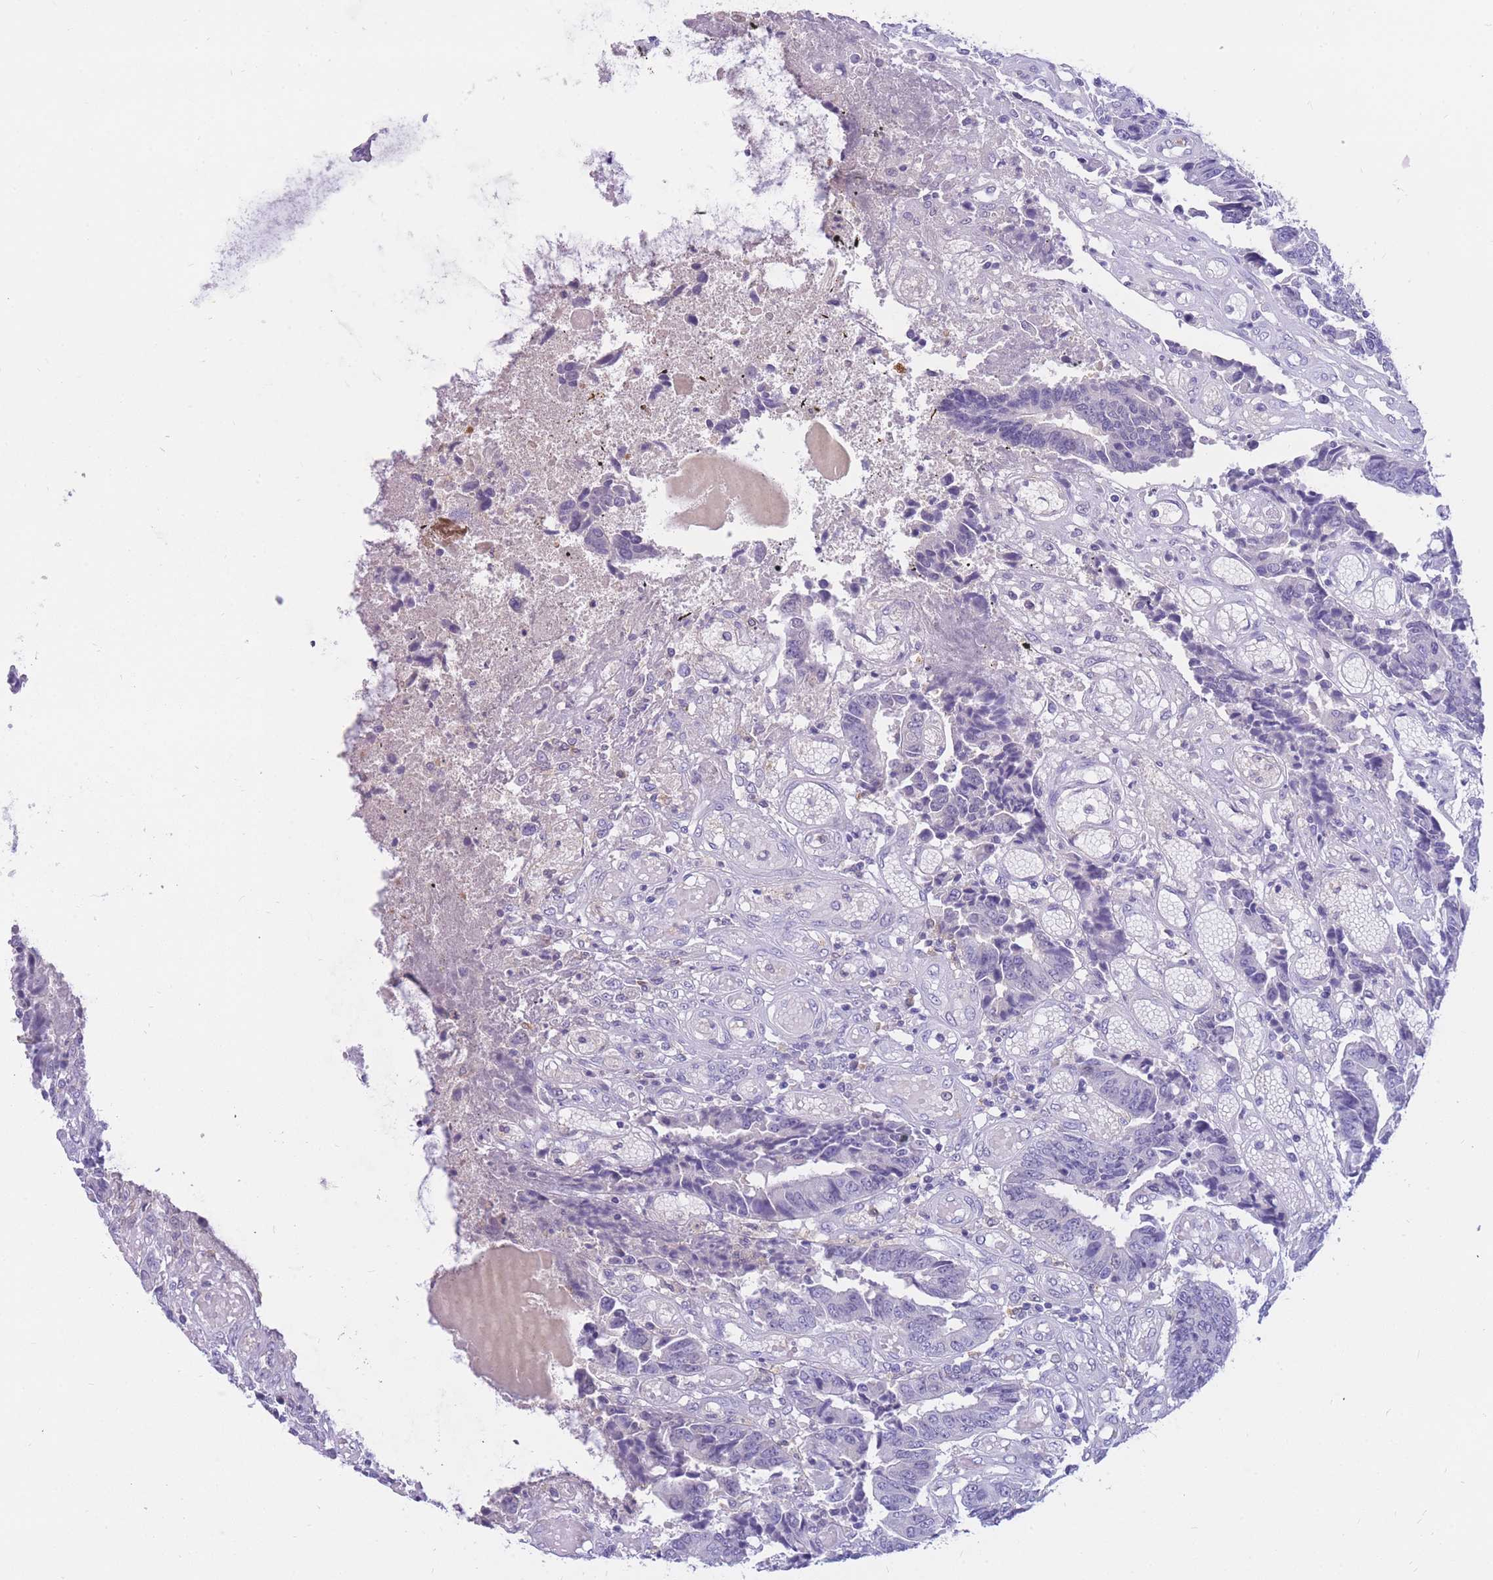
{"staining": {"intensity": "negative", "quantity": "none", "location": "none"}, "tissue": "colorectal cancer", "cell_type": "Tumor cells", "image_type": "cancer", "snomed": [{"axis": "morphology", "description": "Adenocarcinoma, NOS"}, {"axis": "topography", "description": "Rectum"}], "caption": "Immunohistochemistry (IHC) of human colorectal adenocarcinoma reveals no positivity in tumor cells.", "gene": "SULT1A1", "patient": {"sex": "male", "age": 84}}